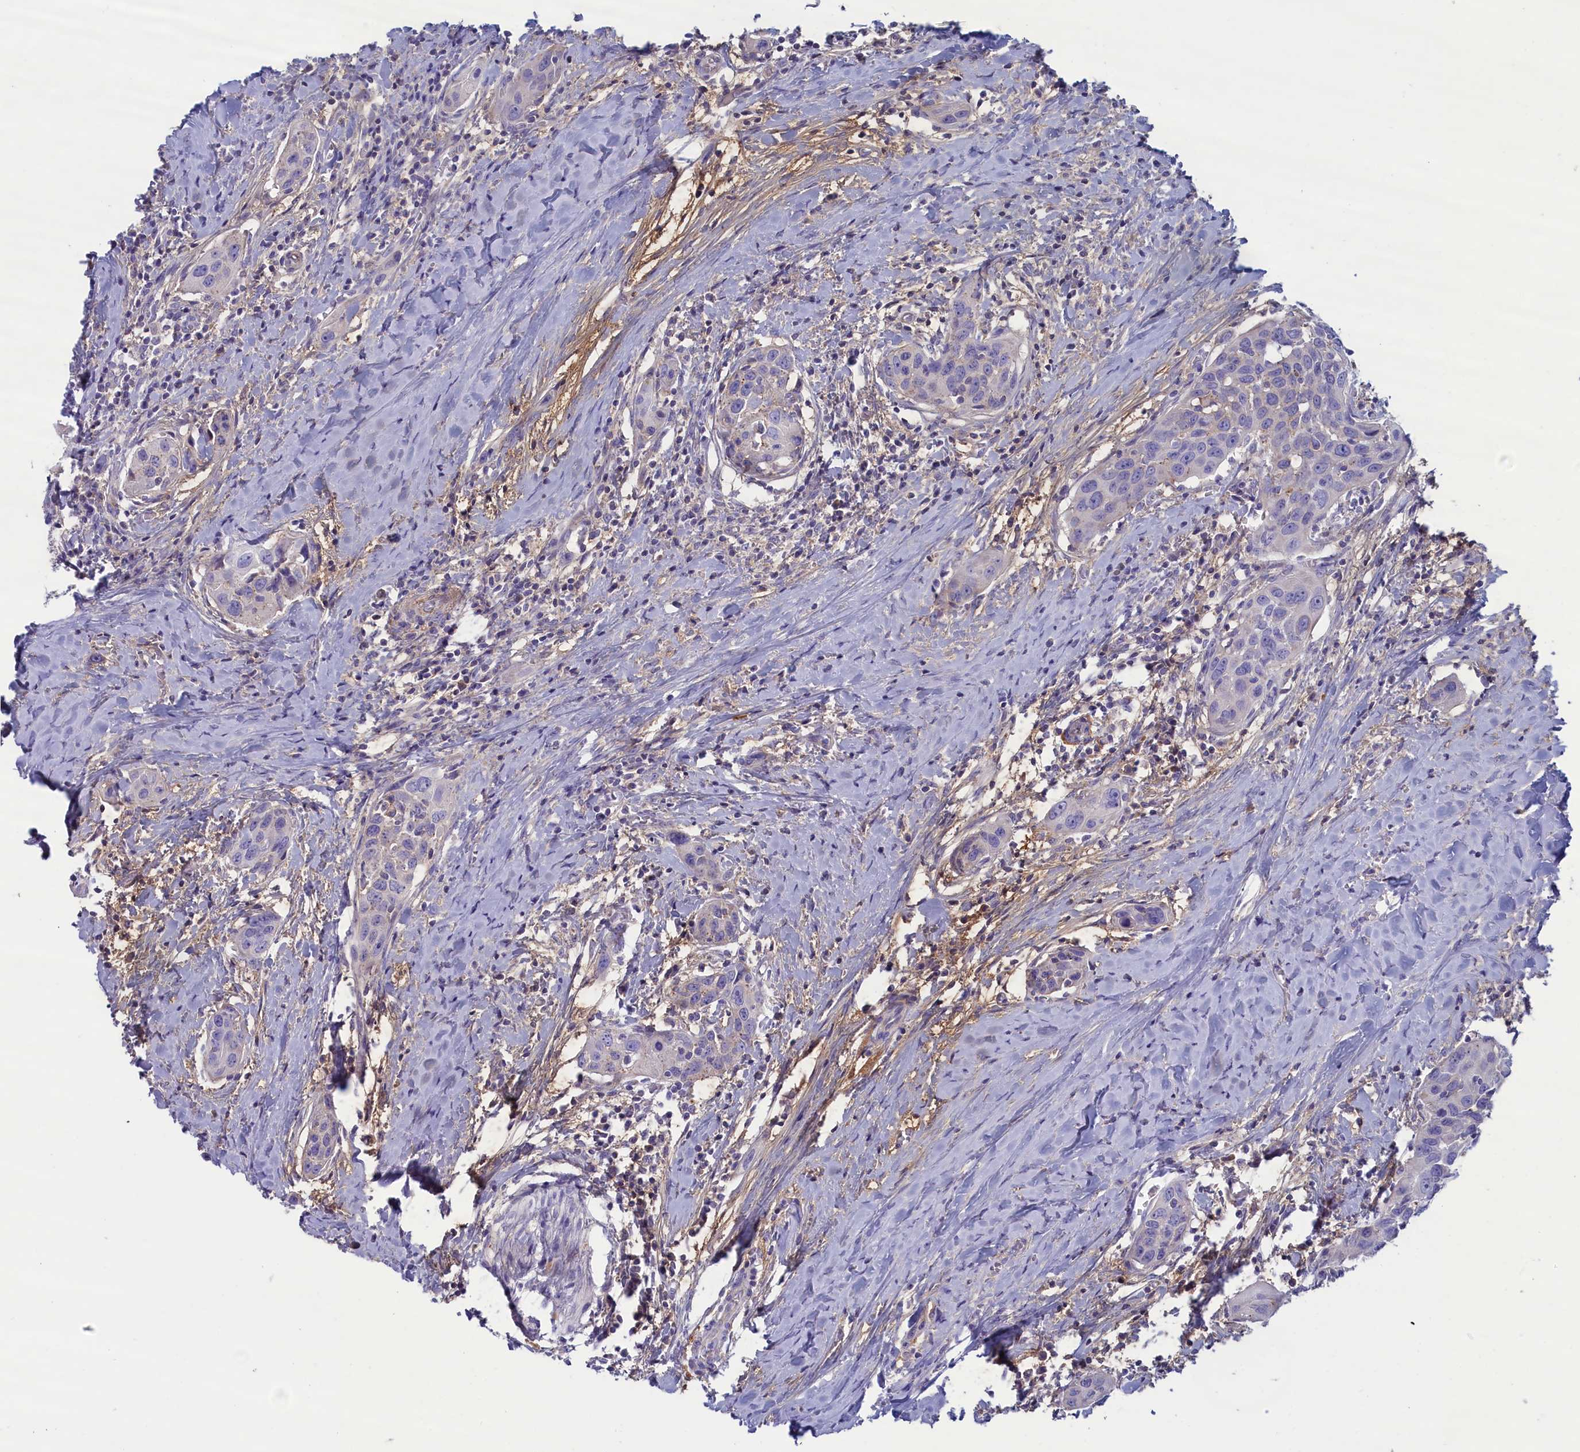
{"staining": {"intensity": "negative", "quantity": "none", "location": "none"}, "tissue": "head and neck cancer", "cell_type": "Tumor cells", "image_type": "cancer", "snomed": [{"axis": "morphology", "description": "Squamous cell carcinoma, NOS"}, {"axis": "topography", "description": "Oral tissue"}, {"axis": "topography", "description": "Head-Neck"}], "caption": "High power microscopy micrograph of an immunohistochemistry (IHC) histopathology image of head and neck cancer (squamous cell carcinoma), revealing no significant staining in tumor cells.", "gene": "MPV17L2", "patient": {"sex": "female", "age": 50}}